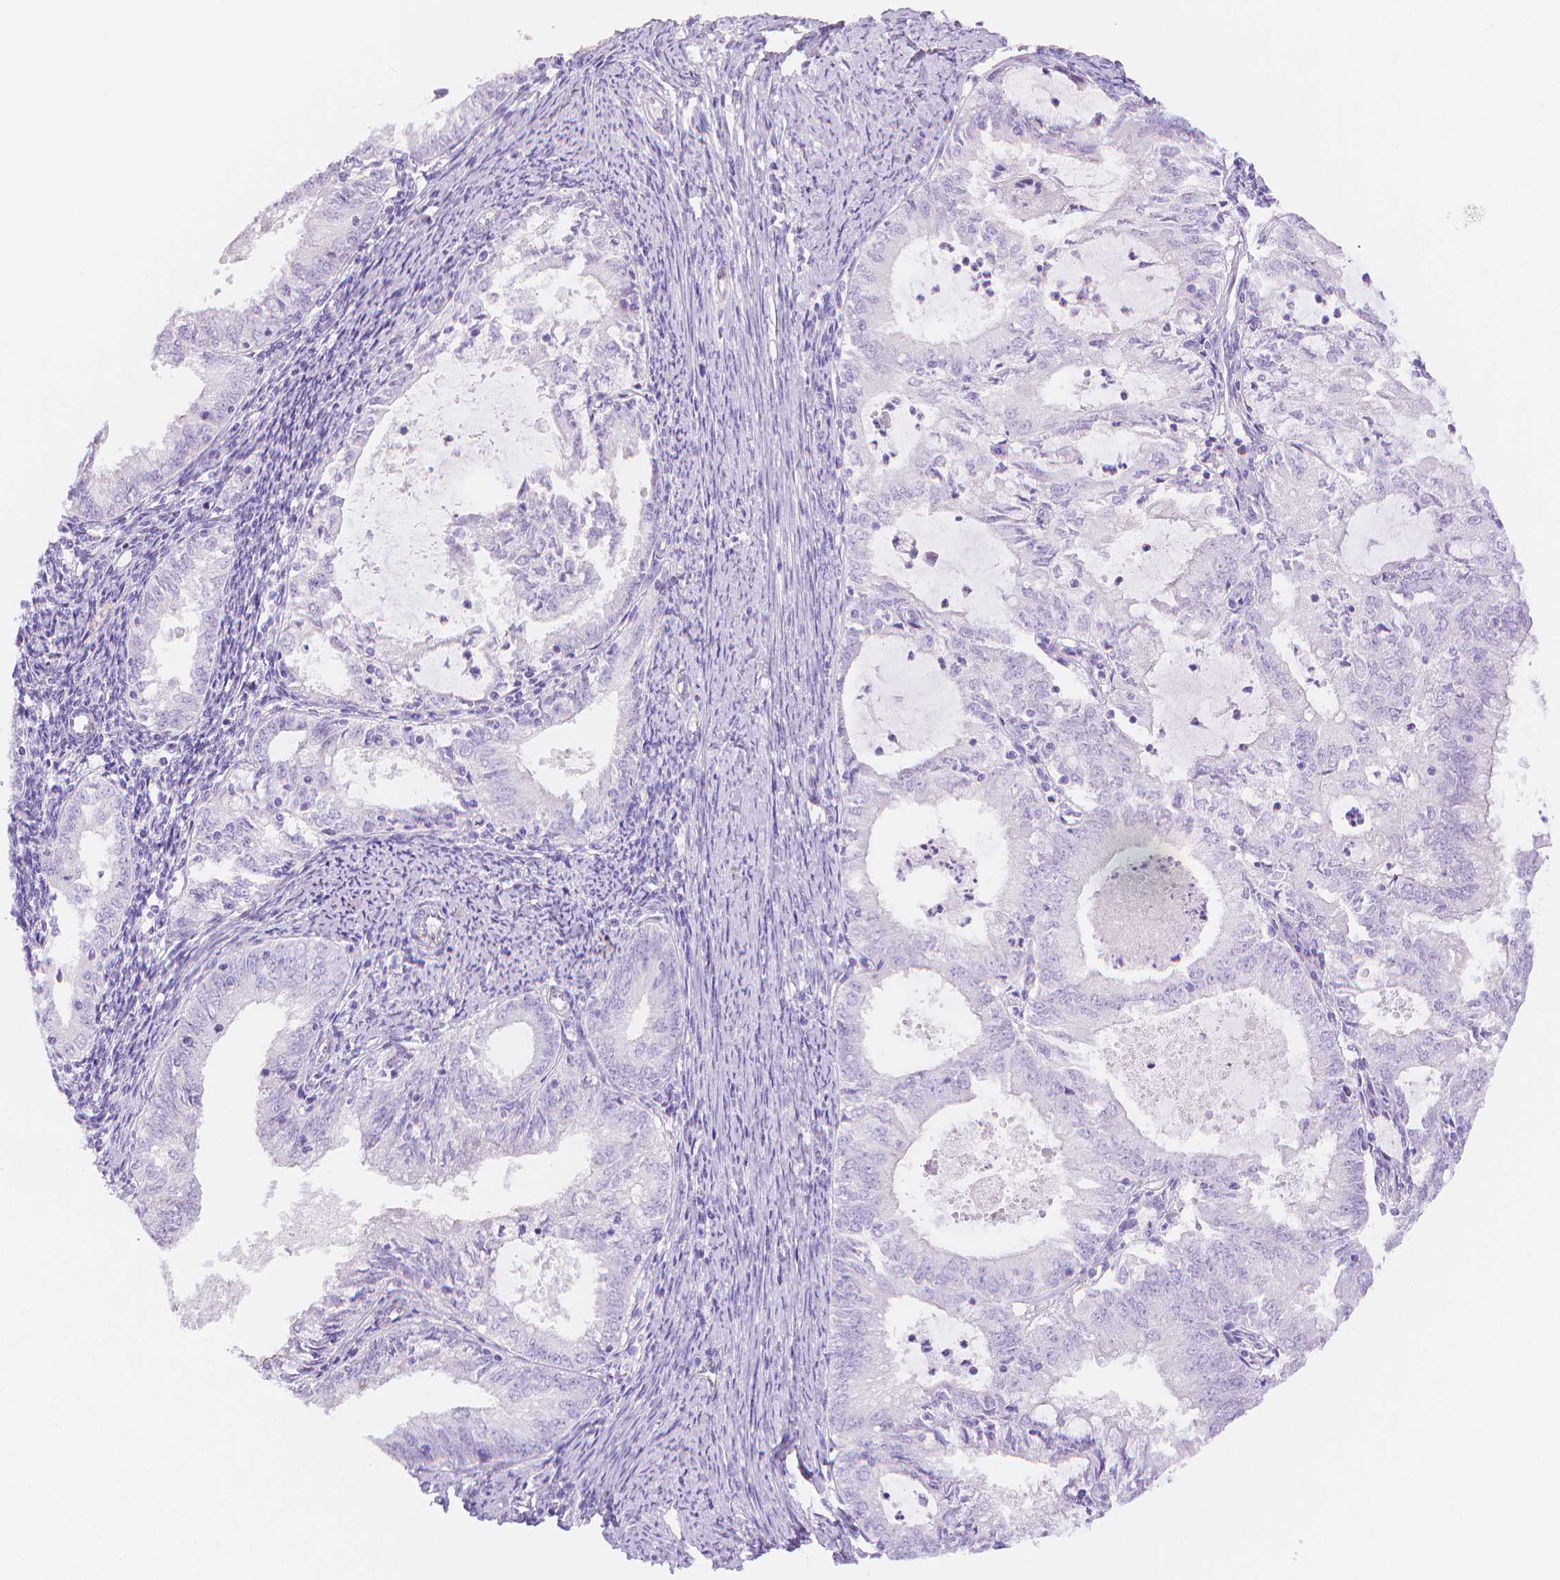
{"staining": {"intensity": "negative", "quantity": "none", "location": "none"}, "tissue": "endometrial cancer", "cell_type": "Tumor cells", "image_type": "cancer", "snomed": [{"axis": "morphology", "description": "Adenocarcinoma, NOS"}, {"axis": "topography", "description": "Endometrium"}], "caption": "IHC of endometrial adenocarcinoma displays no expression in tumor cells.", "gene": "SLC27A5", "patient": {"sex": "female", "age": 57}}